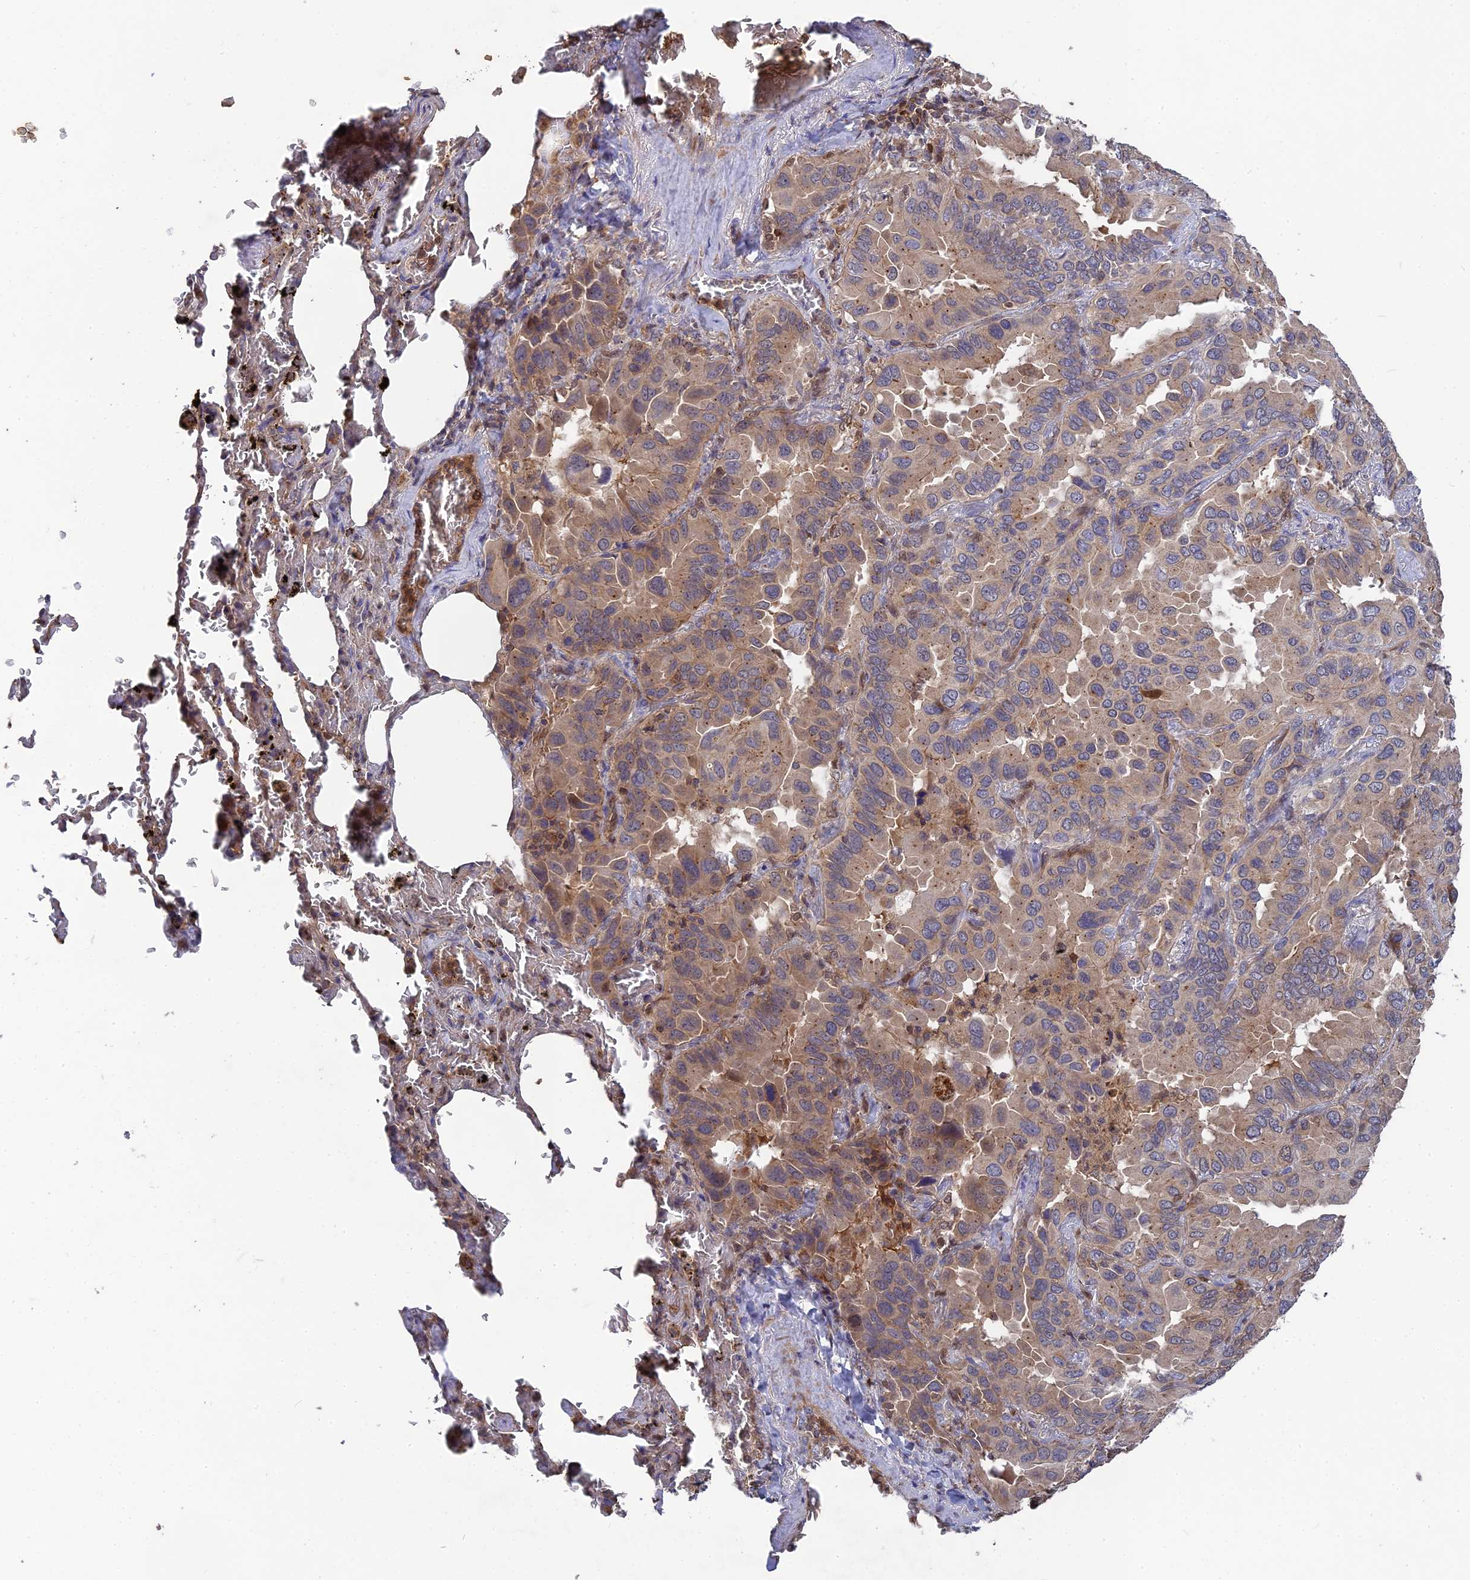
{"staining": {"intensity": "weak", "quantity": "25%-75%", "location": "cytoplasmic/membranous"}, "tissue": "lung cancer", "cell_type": "Tumor cells", "image_type": "cancer", "snomed": [{"axis": "morphology", "description": "Adenocarcinoma, NOS"}, {"axis": "topography", "description": "Lung"}], "caption": "Immunohistochemistry (IHC) of human adenocarcinoma (lung) exhibits low levels of weak cytoplasmic/membranous expression in about 25%-75% of tumor cells. (DAB = brown stain, brightfield microscopy at high magnification).", "gene": "RPIA", "patient": {"sex": "male", "age": 64}}